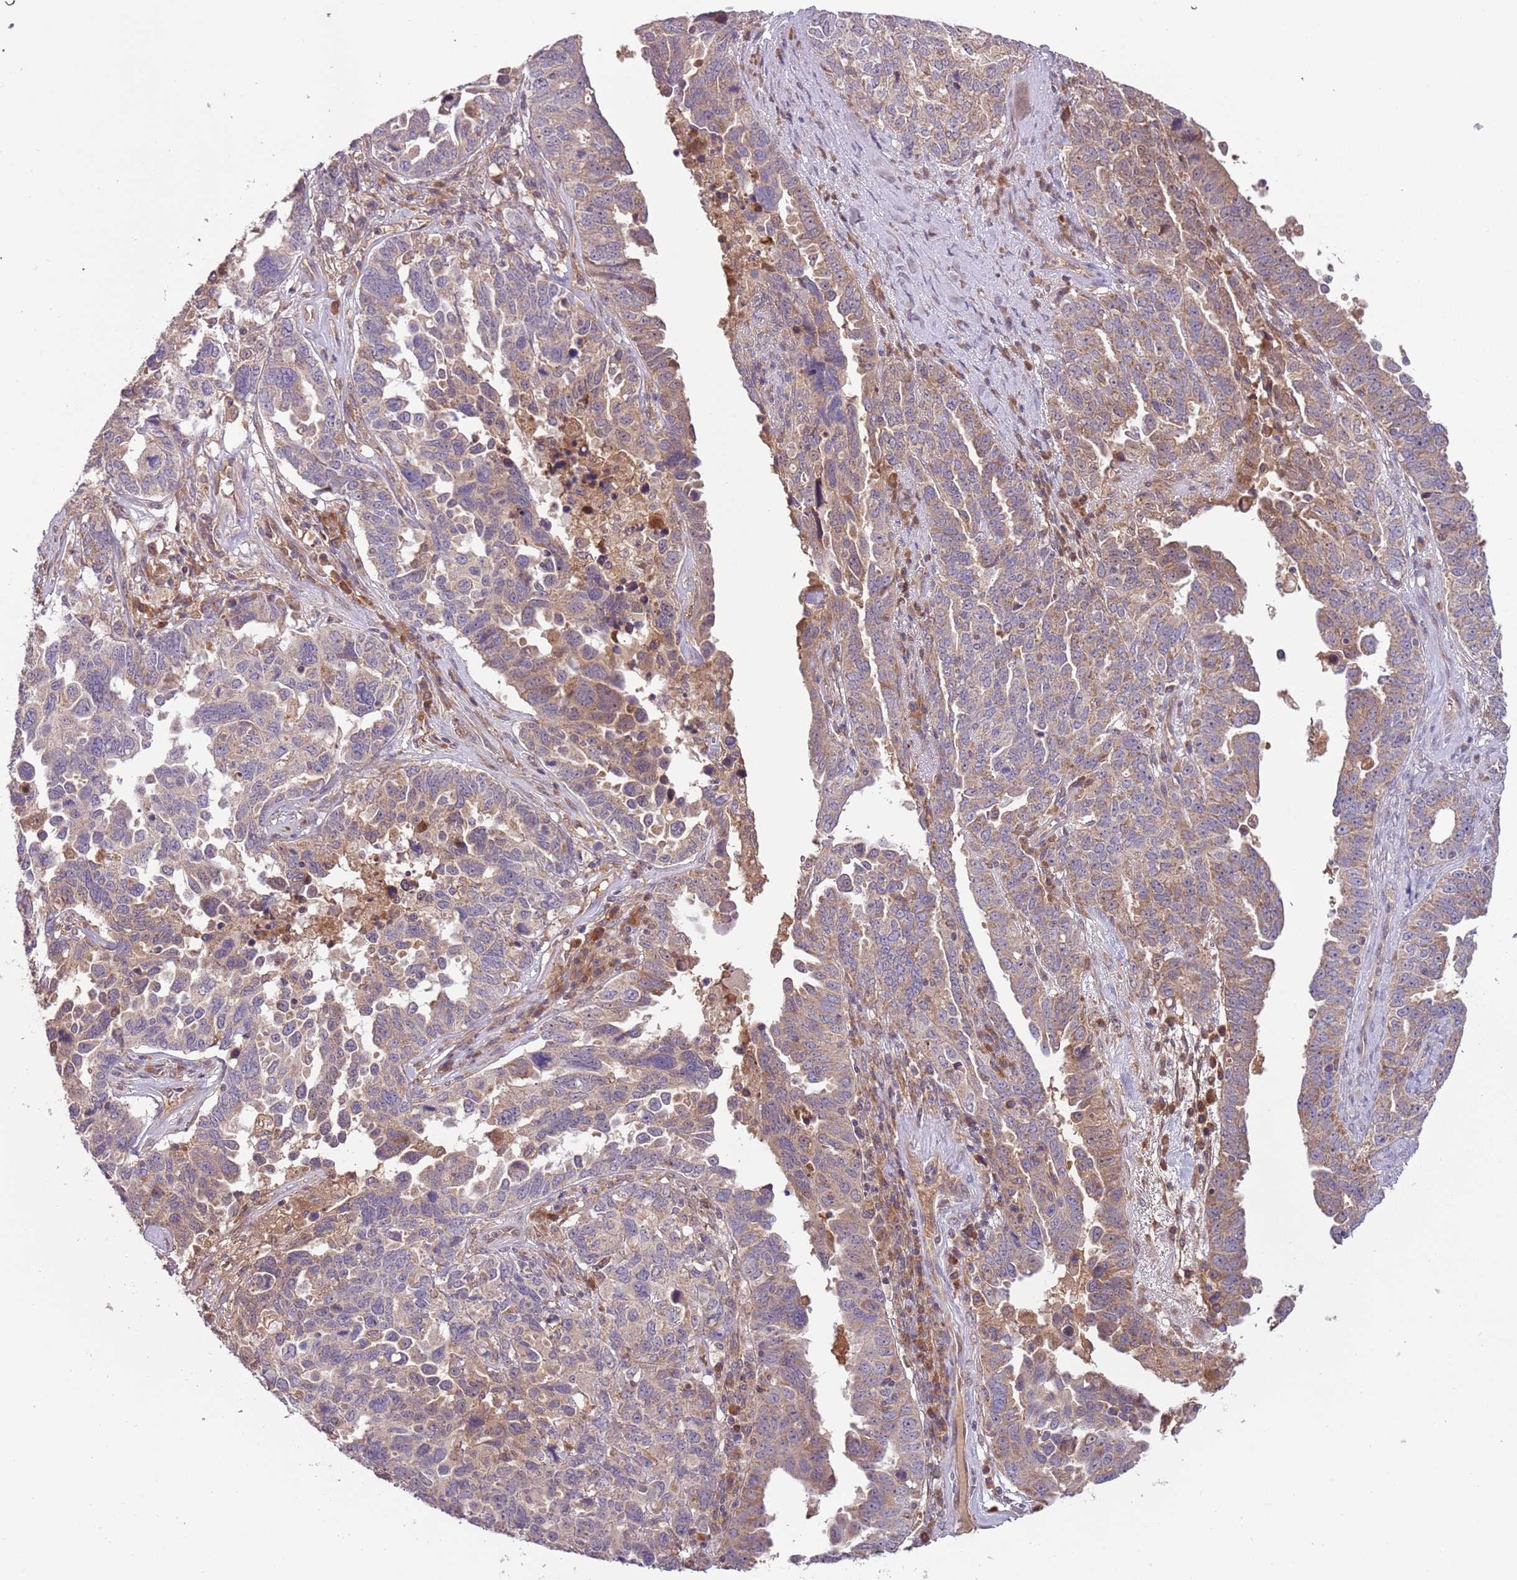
{"staining": {"intensity": "moderate", "quantity": "25%-75%", "location": "cytoplasmic/membranous"}, "tissue": "ovarian cancer", "cell_type": "Tumor cells", "image_type": "cancer", "snomed": [{"axis": "morphology", "description": "Carcinoma, endometroid"}, {"axis": "topography", "description": "Ovary"}], "caption": "Immunohistochemistry image of human endometroid carcinoma (ovarian) stained for a protein (brown), which reveals medium levels of moderate cytoplasmic/membranous positivity in approximately 25%-75% of tumor cells.", "gene": "FECH", "patient": {"sex": "female", "age": 62}}